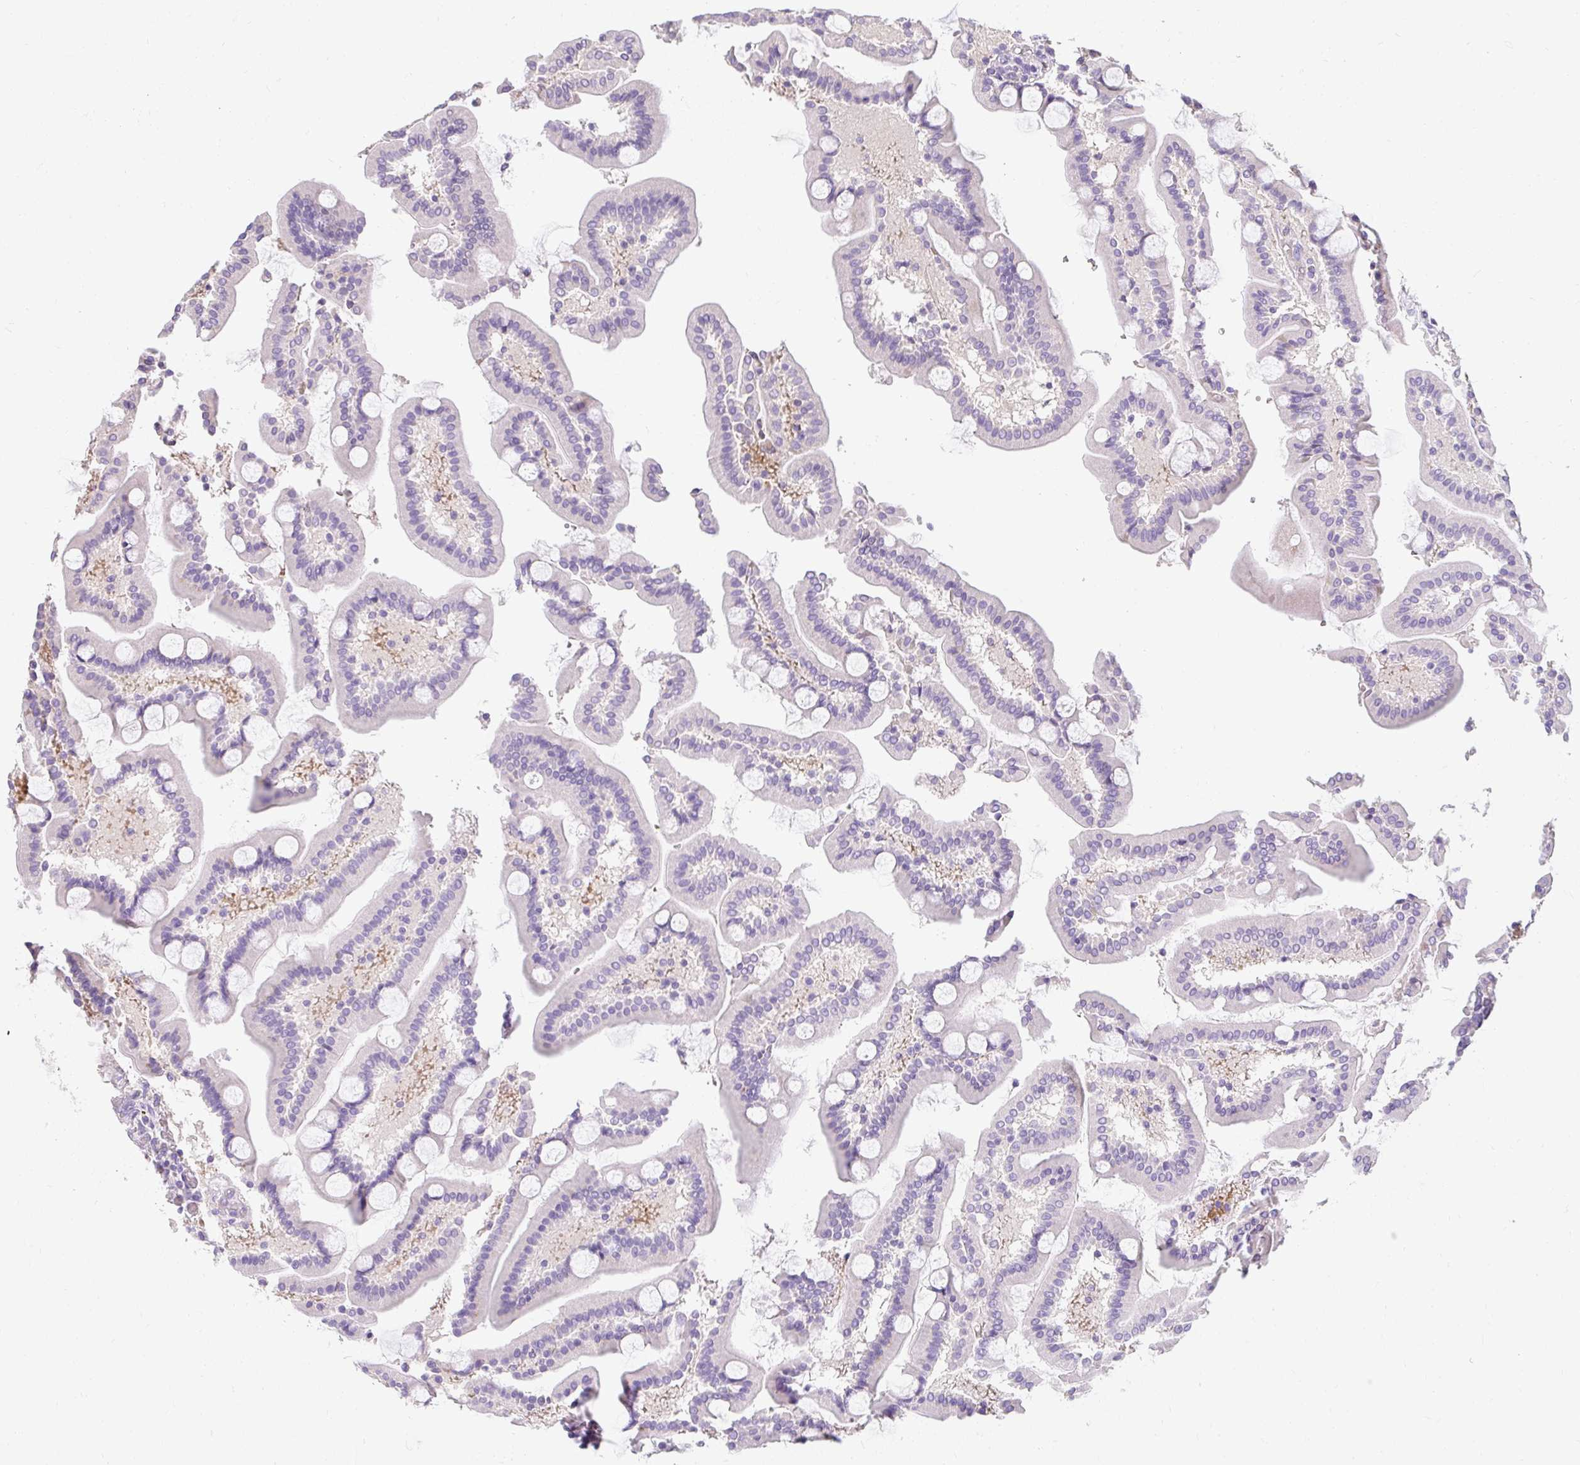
{"staining": {"intensity": "weak", "quantity": "25%-75%", "location": "cytoplasmic/membranous"}, "tissue": "duodenum", "cell_type": "Glandular cells", "image_type": "normal", "snomed": [{"axis": "morphology", "description": "Normal tissue, NOS"}, {"axis": "topography", "description": "Duodenum"}], "caption": "An image of duodenum stained for a protein exhibits weak cytoplasmic/membranous brown staining in glandular cells.", "gene": "DTX4", "patient": {"sex": "male", "age": 55}}